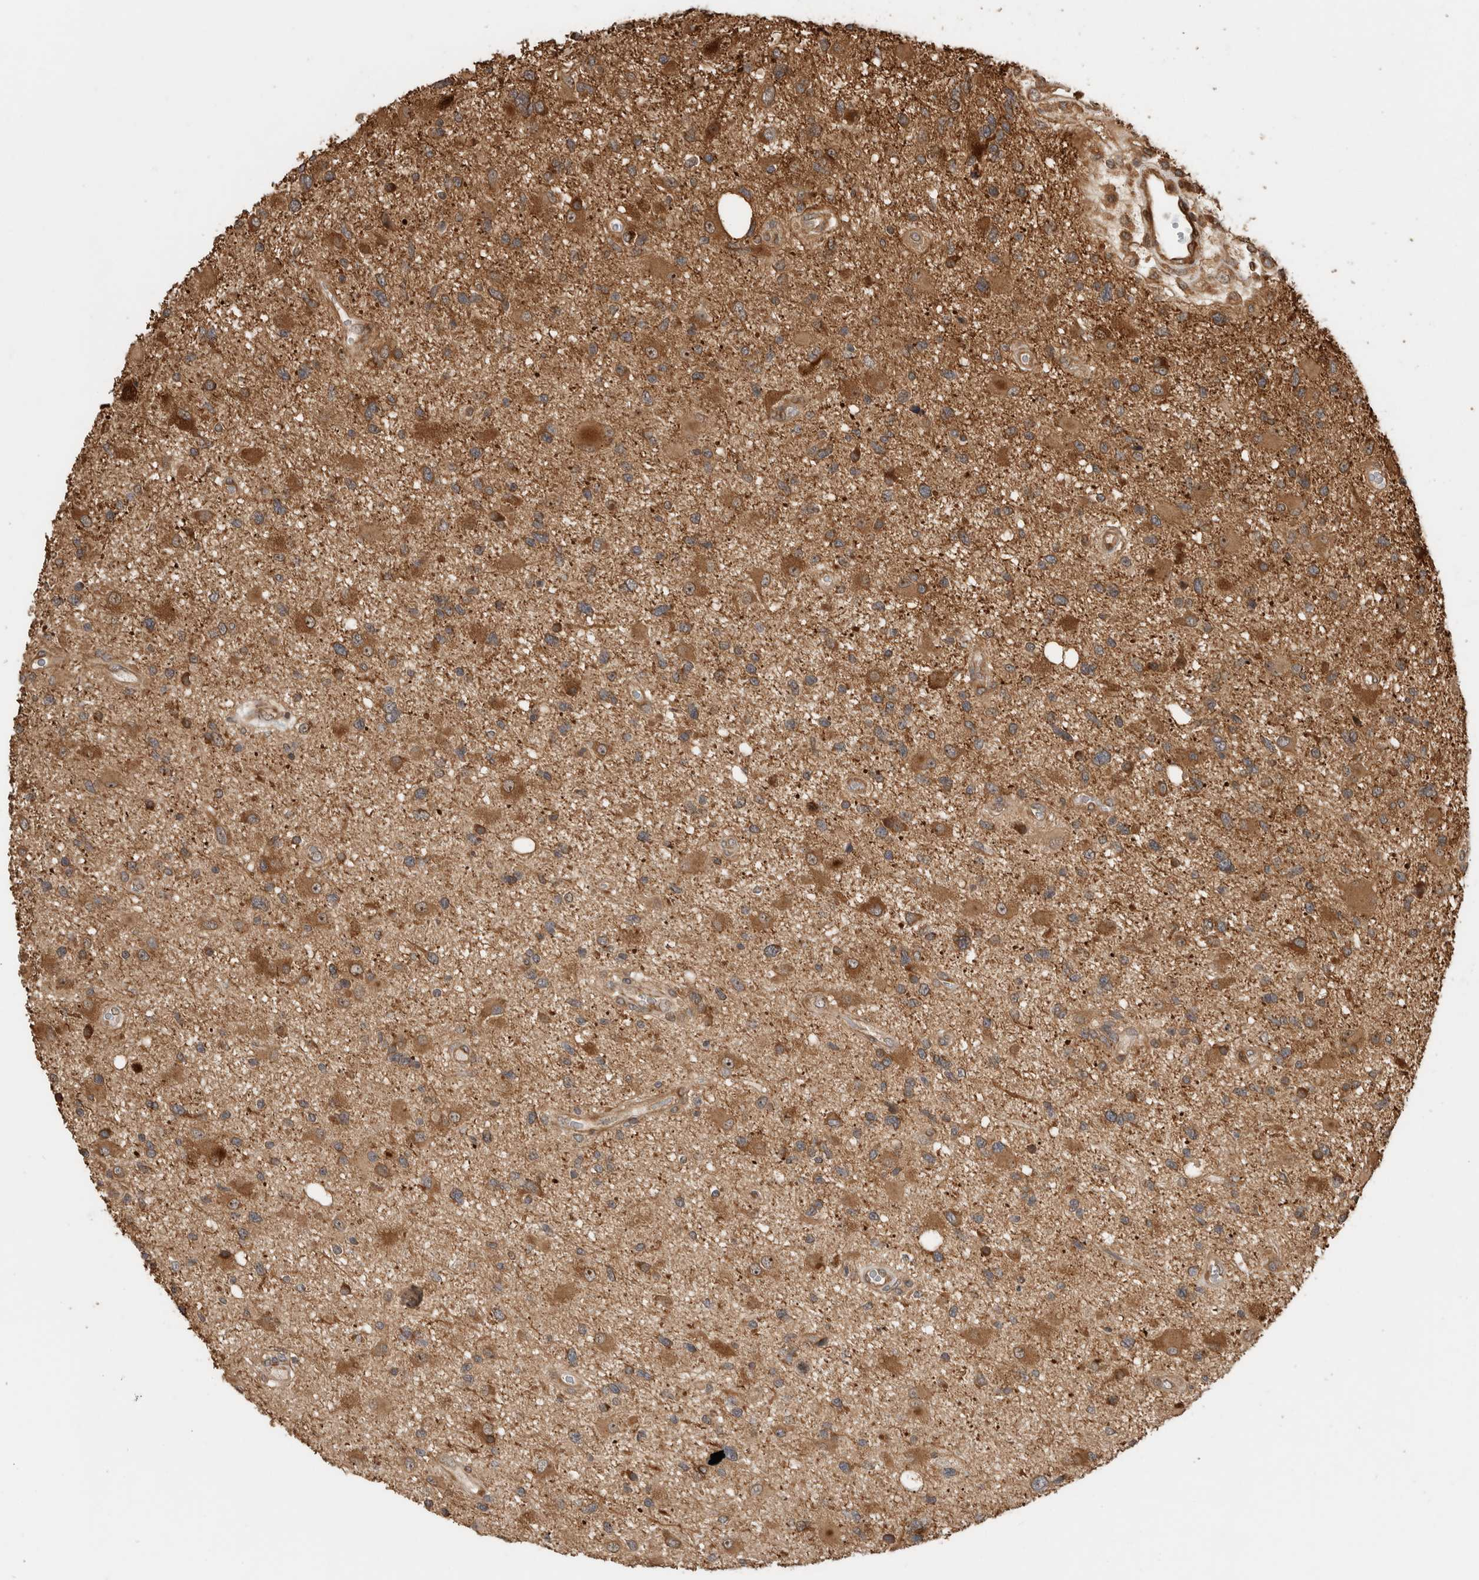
{"staining": {"intensity": "moderate", "quantity": ">75%", "location": "cytoplasmic/membranous"}, "tissue": "glioma", "cell_type": "Tumor cells", "image_type": "cancer", "snomed": [{"axis": "morphology", "description": "Glioma, malignant, High grade"}, {"axis": "topography", "description": "Brain"}], "caption": "A high-resolution photomicrograph shows immunohistochemistry staining of high-grade glioma (malignant), which displays moderate cytoplasmic/membranous staining in about >75% of tumor cells.", "gene": "PCDHB15", "patient": {"sex": "male", "age": 33}}